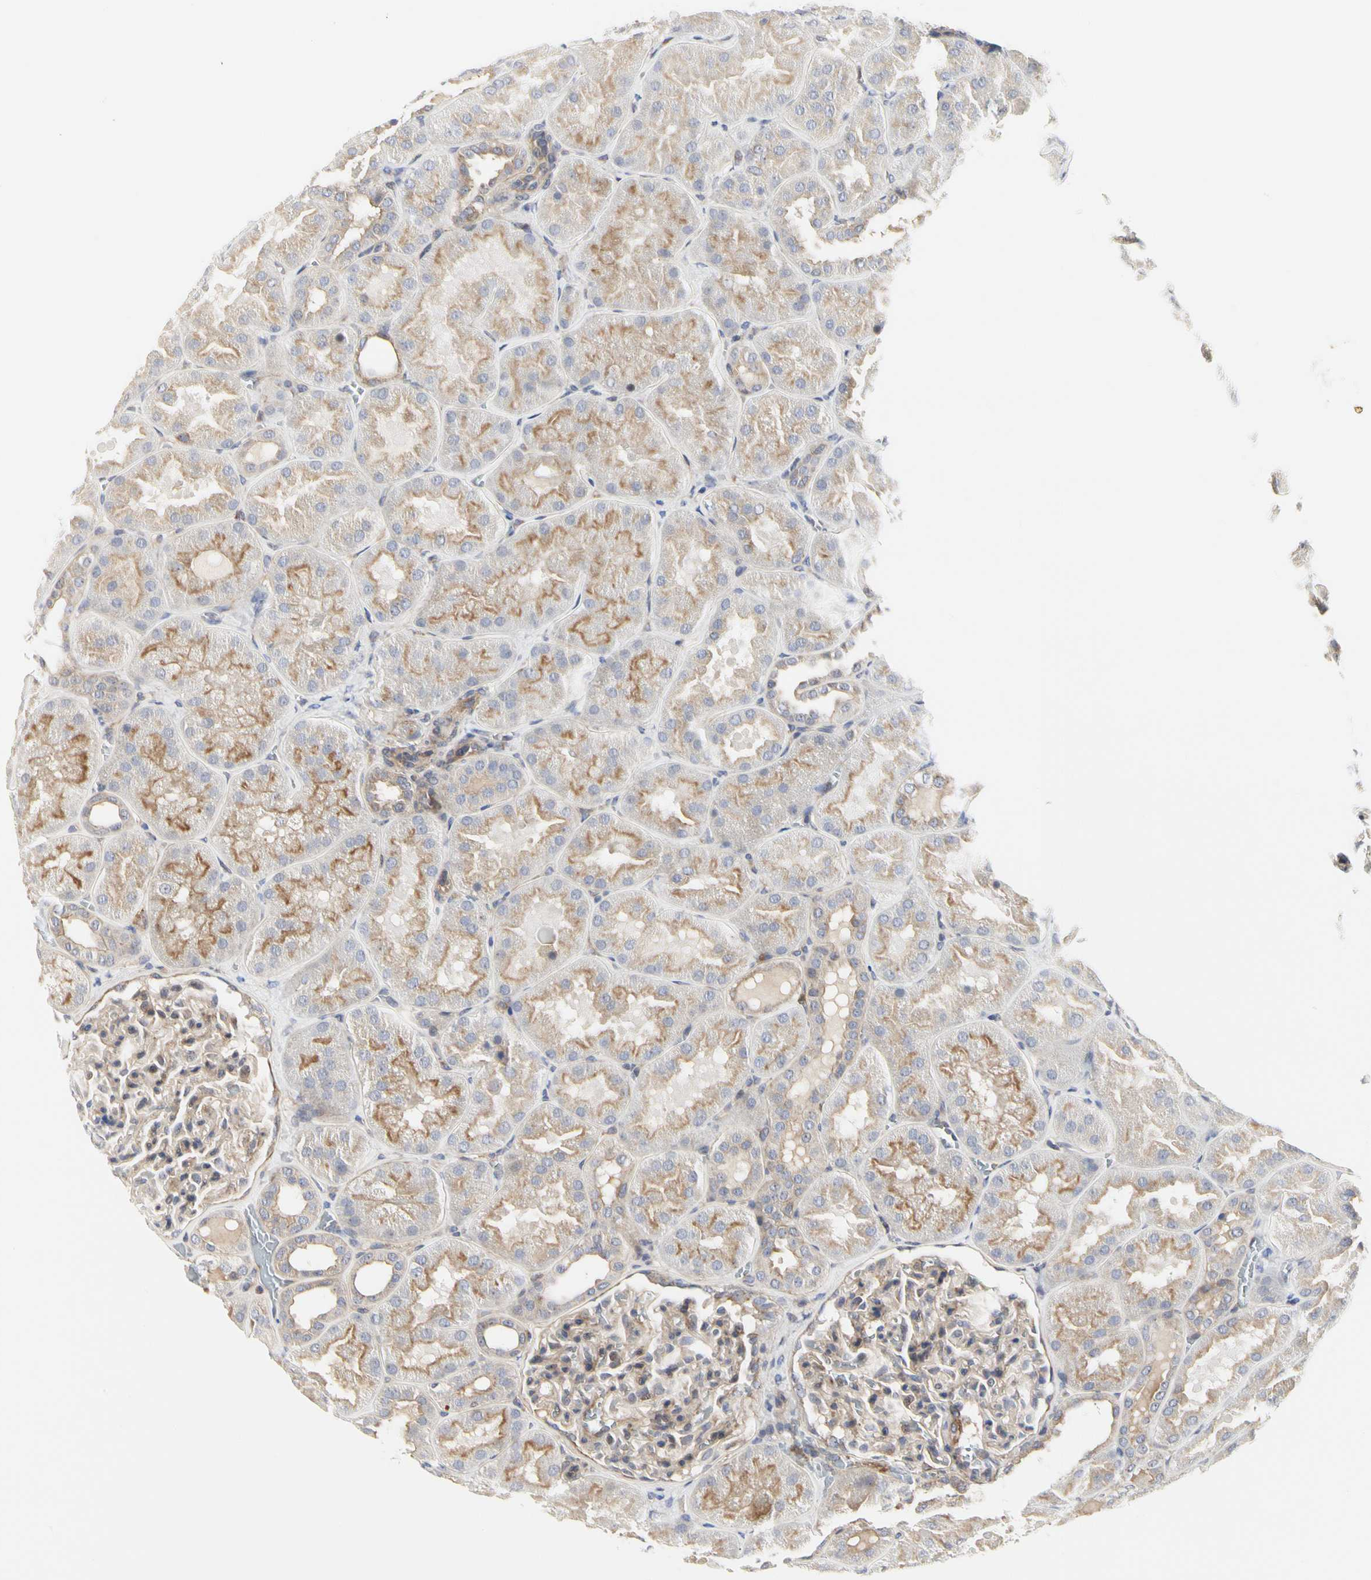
{"staining": {"intensity": "weak", "quantity": ">75%", "location": "cytoplasmic/membranous"}, "tissue": "kidney", "cell_type": "Cells in glomeruli", "image_type": "normal", "snomed": [{"axis": "morphology", "description": "Normal tissue, NOS"}, {"axis": "topography", "description": "Kidney"}], "caption": "IHC staining of normal kidney, which displays low levels of weak cytoplasmic/membranous expression in about >75% of cells in glomeruli indicating weak cytoplasmic/membranous protein positivity. The staining was performed using DAB (brown) for protein detection and nuclei were counterstained in hematoxylin (blue).", "gene": "SHANK2", "patient": {"sex": "male", "age": 28}}